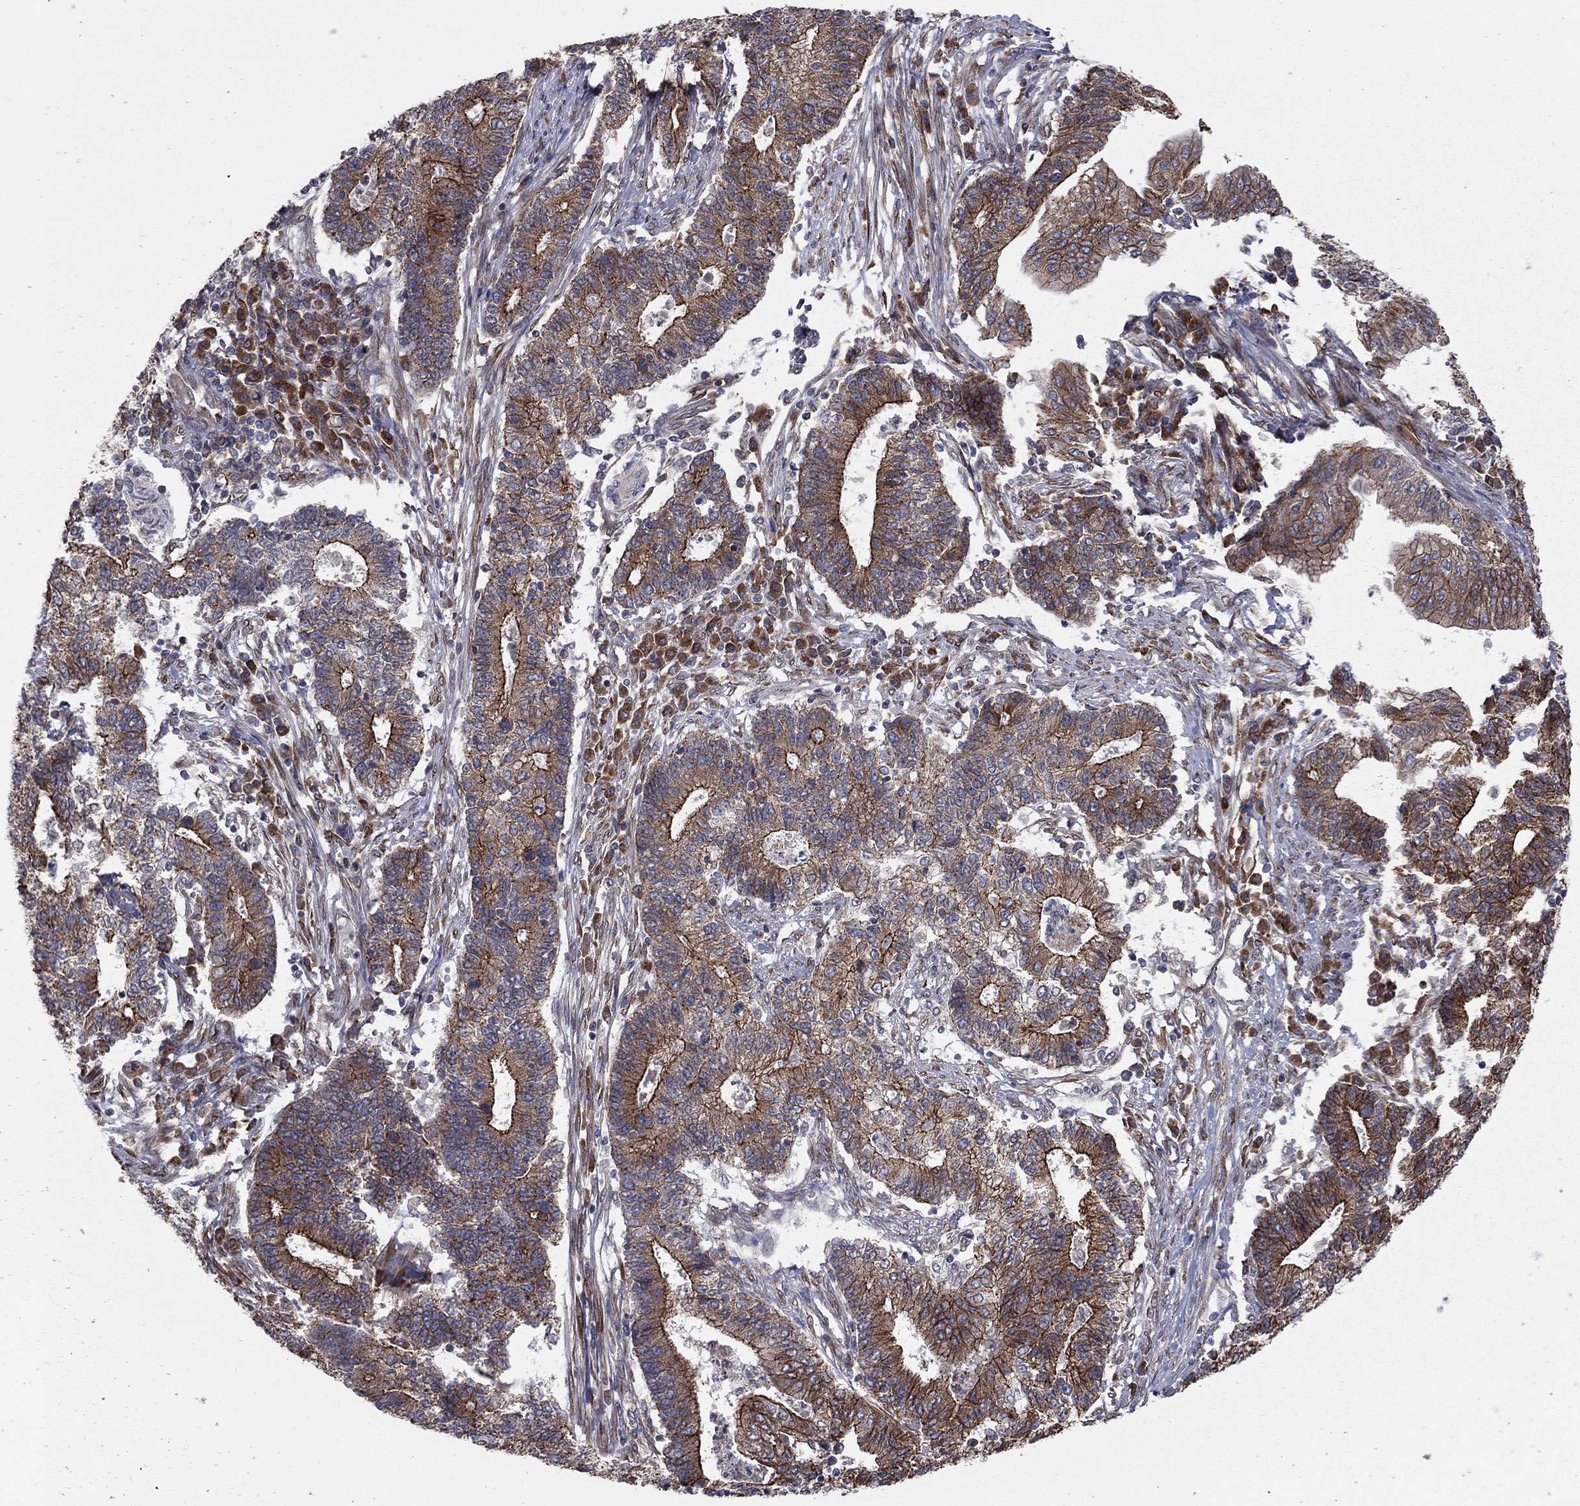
{"staining": {"intensity": "strong", "quantity": "25%-75%", "location": "cytoplasmic/membranous"}, "tissue": "endometrial cancer", "cell_type": "Tumor cells", "image_type": "cancer", "snomed": [{"axis": "morphology", "description": "Adenocarcinoma, NOS"}, {"axis": "topography", "description": "Uterus"}, {"axis": "topography", "description": "Endometrium"}], "caption": "Approximately 25%-75% of tumor cells in human adenocarcinoma (endometrial) demonstrate strong cytoplasmic/membranous protein staining as visualized by brown immunohistochemical staining.", "gene": "YIF1A", "patient": {"sex": "female", "age": 54}}